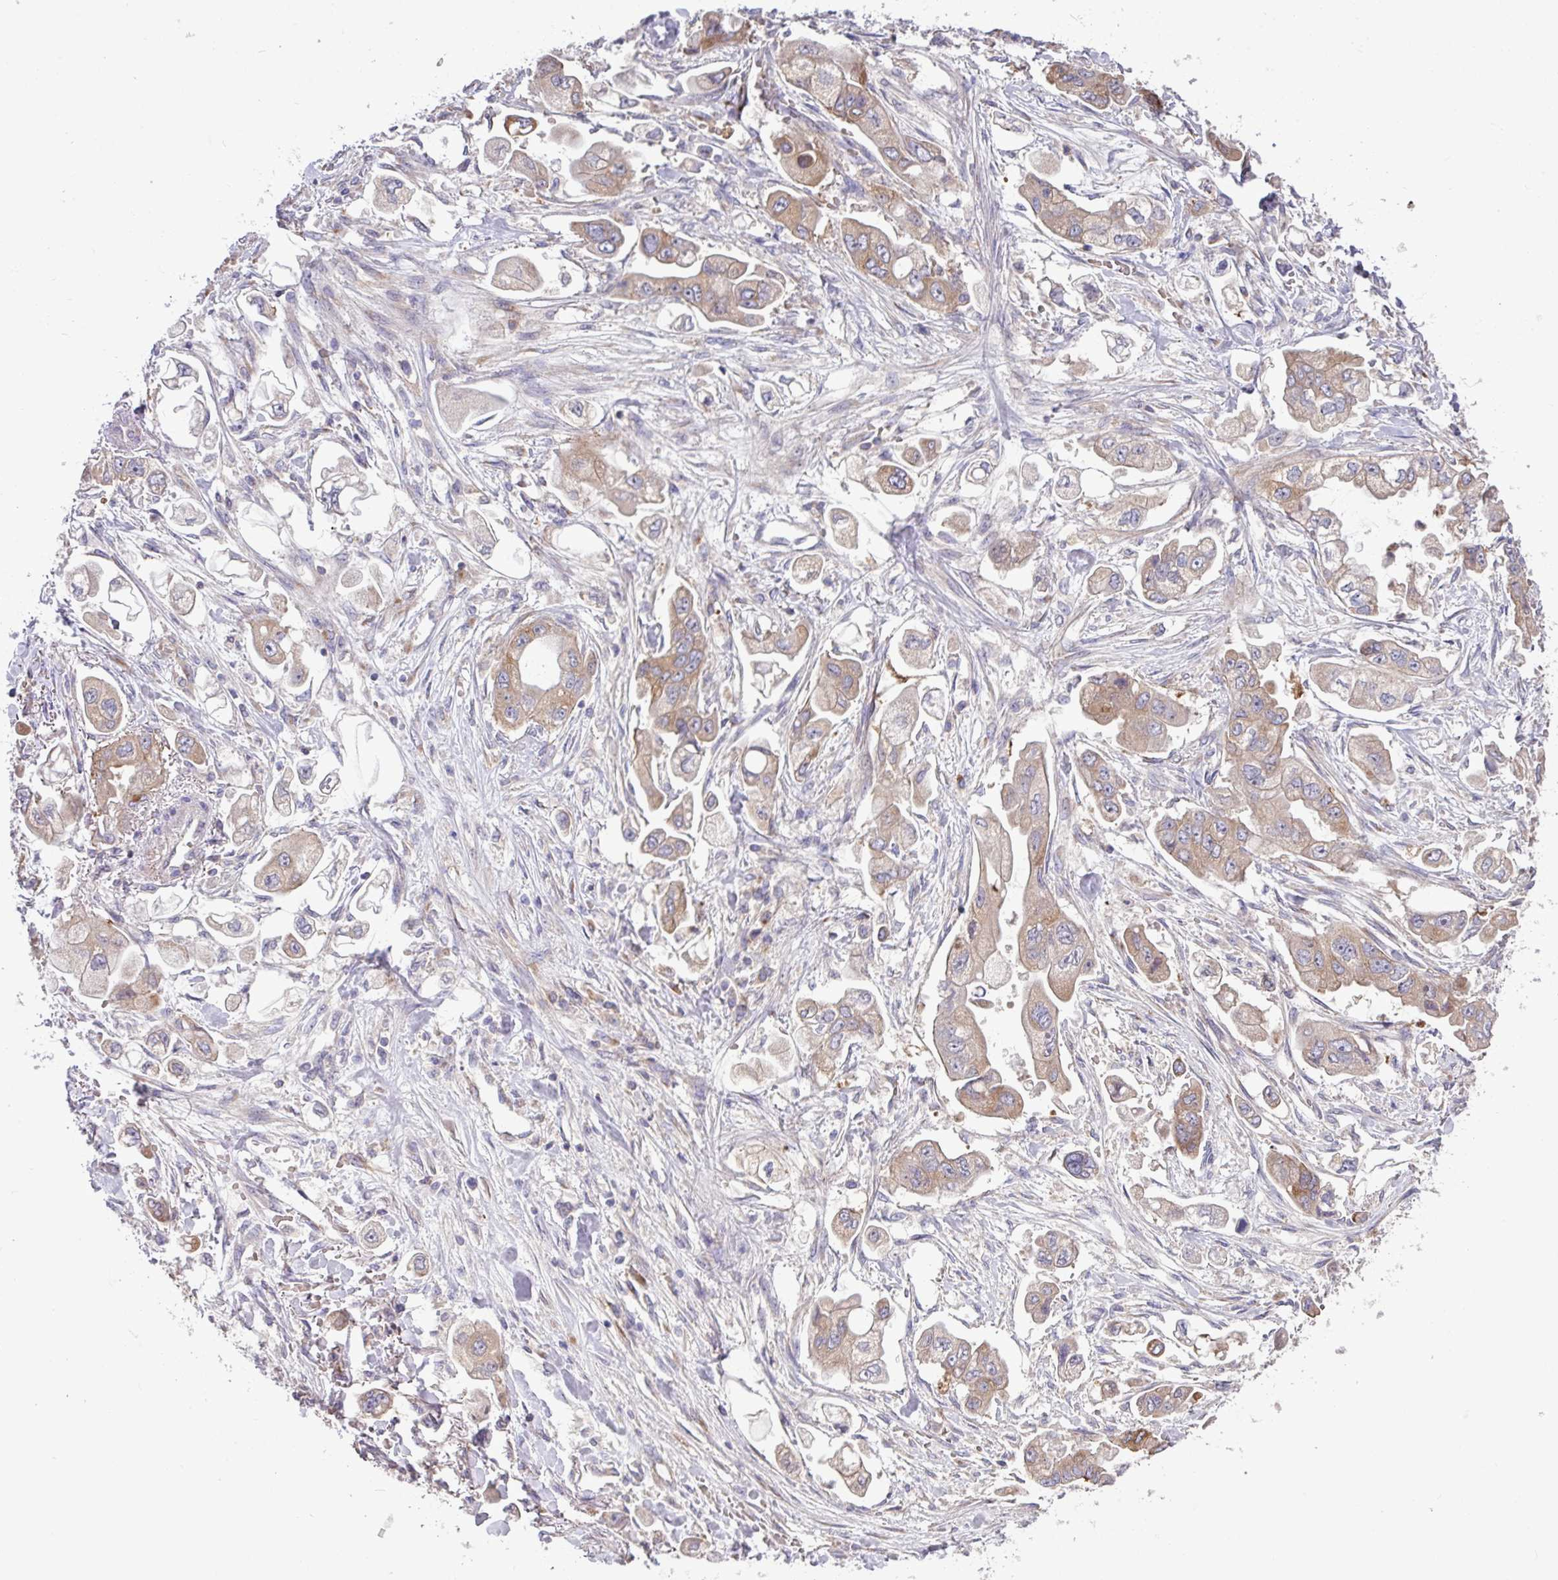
{"staining": {"intensity": "weak", "quantity": ">75%", "location": "cytoplasmic/membranous"}, "tissue": "stomach cancer", "cell_type": "Tumor cells", "image_type": "cancer", "snomed": [{"axis": "morphology", "description": "Adenocarcinoma, NOS"}, {"axis": "topography", "description": "Stomach"}], "caption": "IHC of human stomach cancer (adenocarcinoma) reveals low levels of weak cytoplasmic/membranous expression in approximately >75% of tumor cells. (IHC, brightfield microscopy, high magnification).", "gene": "LSM12", "patient": {"sex": "male", "age": 62}}